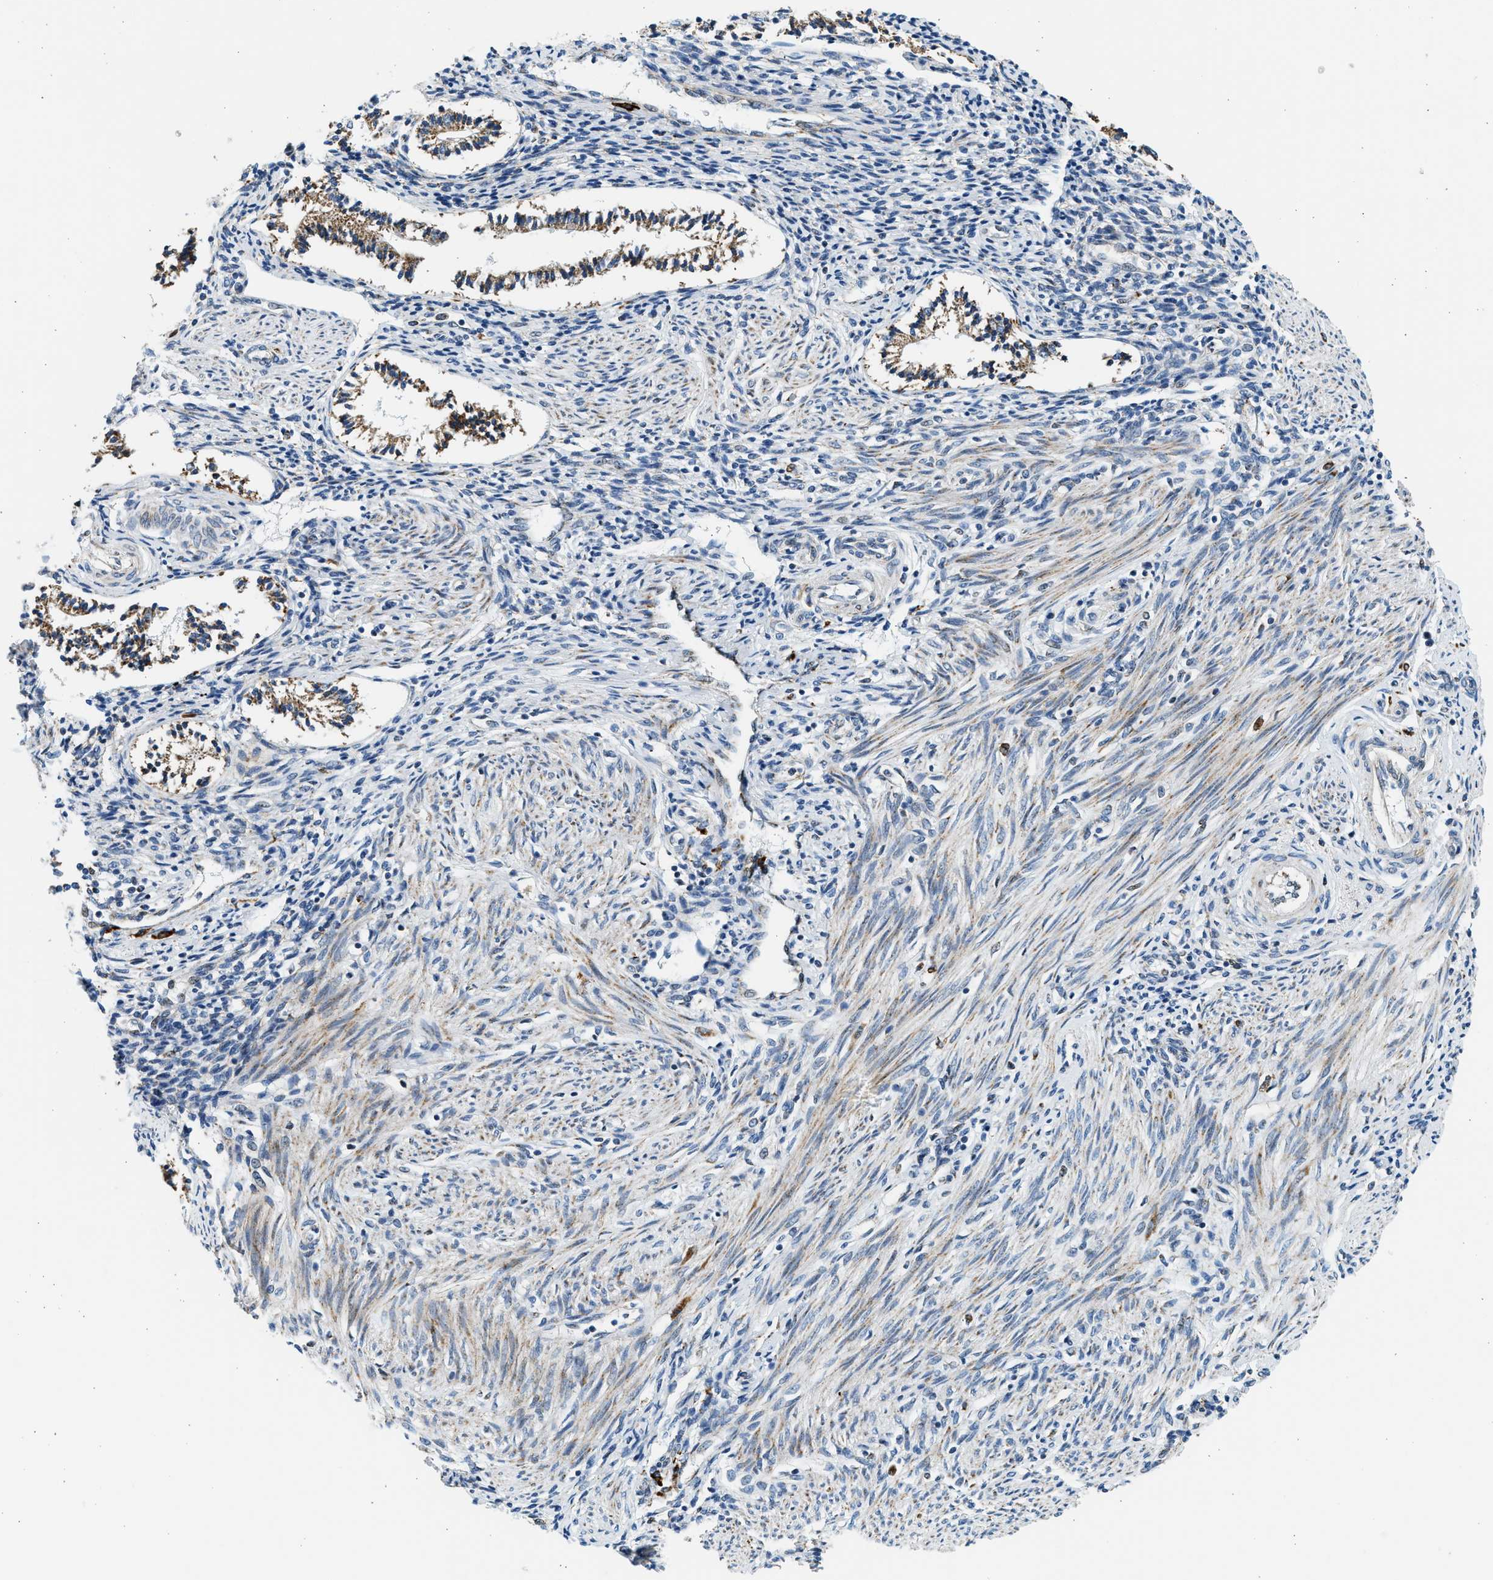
{"staining": {"intensity": "moderate", "quantity": "25%-75%", "location": "cytoplasmic/membranous"}, "tissue": "endometrium", "cell_type": "Cells in endometrial stroma", "image_type": "normal", "snomed": [{"axis": "morphology", "description": "Normal tissue, NOS"}, {"axis": "topography", "description": "Endometrium"}], "caption": "Endometrium stained for a protein demonstrates moderate cytoplasmic/membranous positivity in cells in endometrial stroma. (DAB (3,3'-diaminobenzidine) IHC, brown staining for protein, blue staining for nuclei).", "gene": "KCNMB3", "patient": {"sex": "female", "age": 42}}